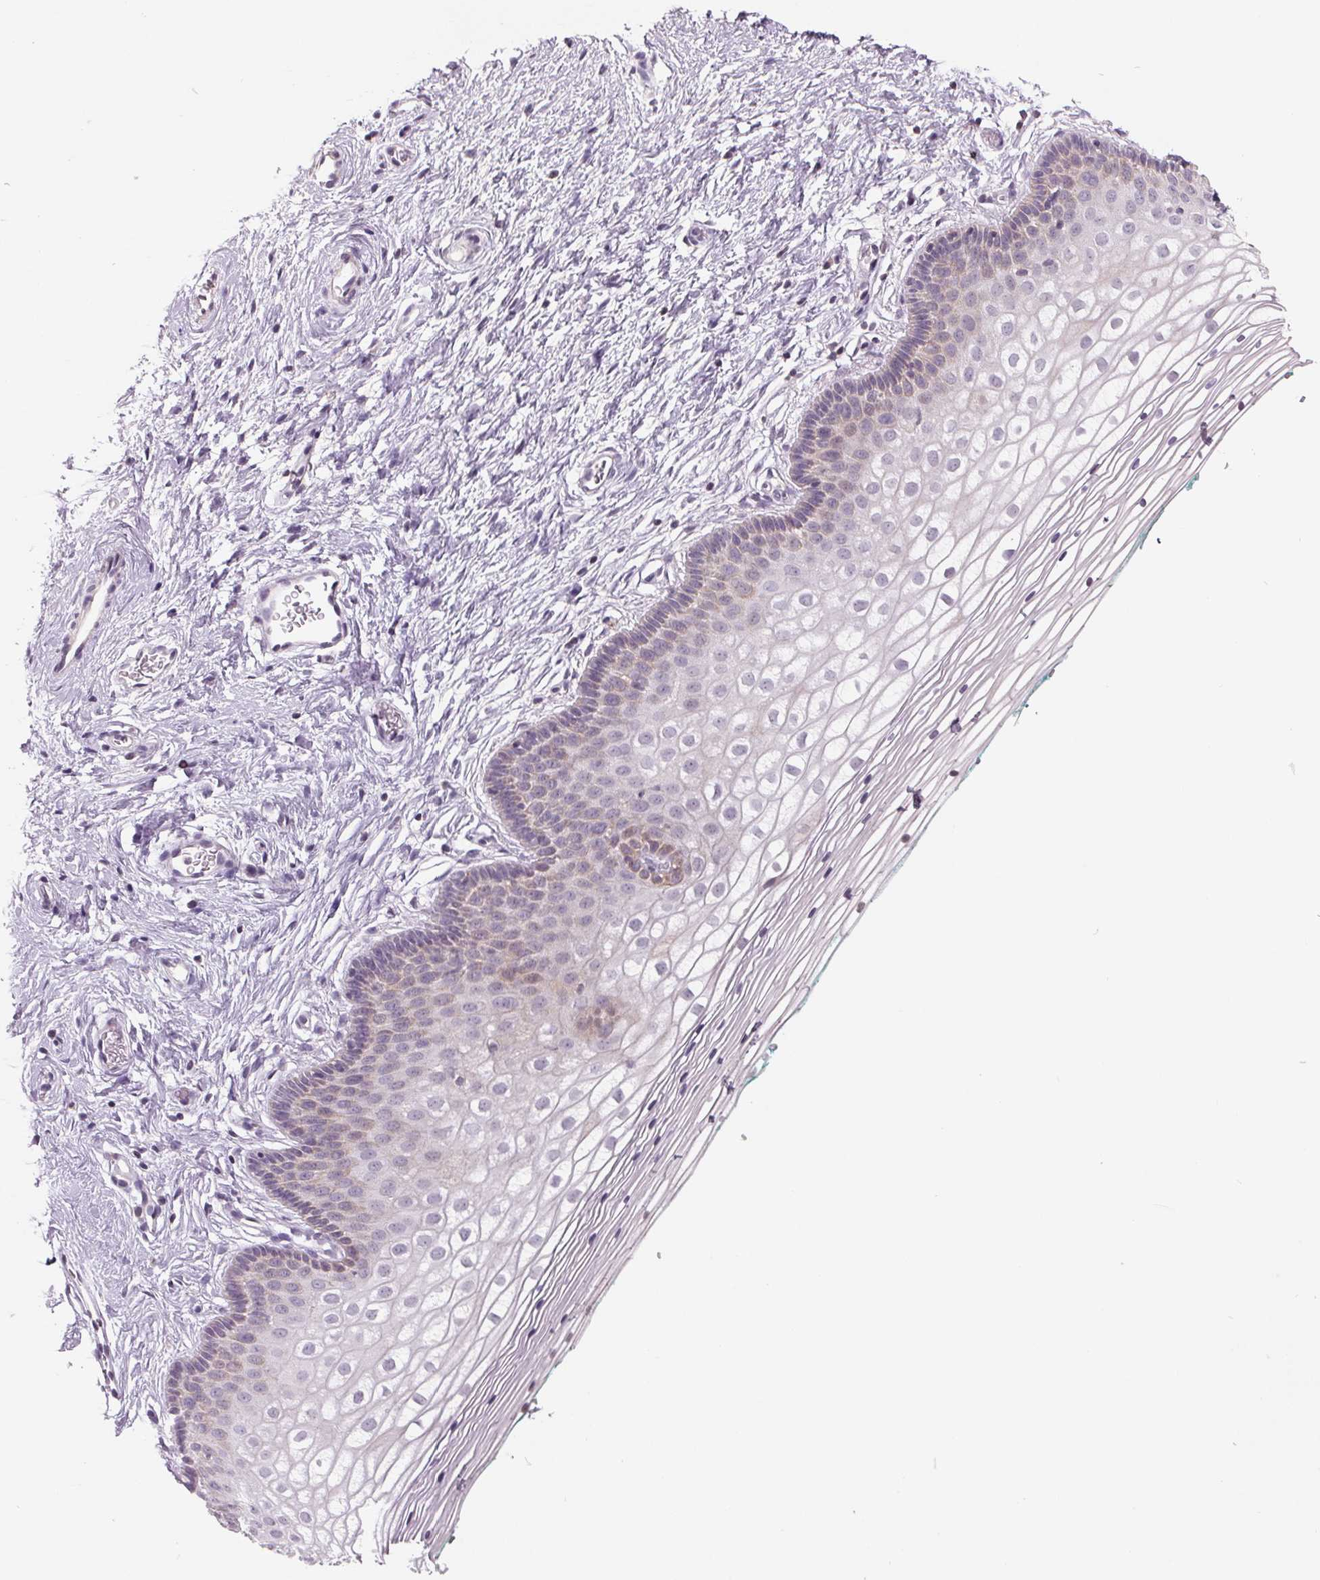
{"staining": {"intensity": "negative", "quantity": "none", "location": "none"}, "tissue": "vagina", "cell_type": "Squamous epithelial cells", "image_type": "normal", "snomed": [{"axis": "morphology", "description": "Normal tissue, NOS"}, {"axis": "topography", "description": "Vagina"}], "caption": "The image demonstrates no significant staining in squamous epithelial cells of vagina. (DAB (3,3'-diaminobenzidine) IHC visualized using brightfield microscopy, high magnification).", "gene": "FTCD", "patient": {"sex": "female", "age": 36}}